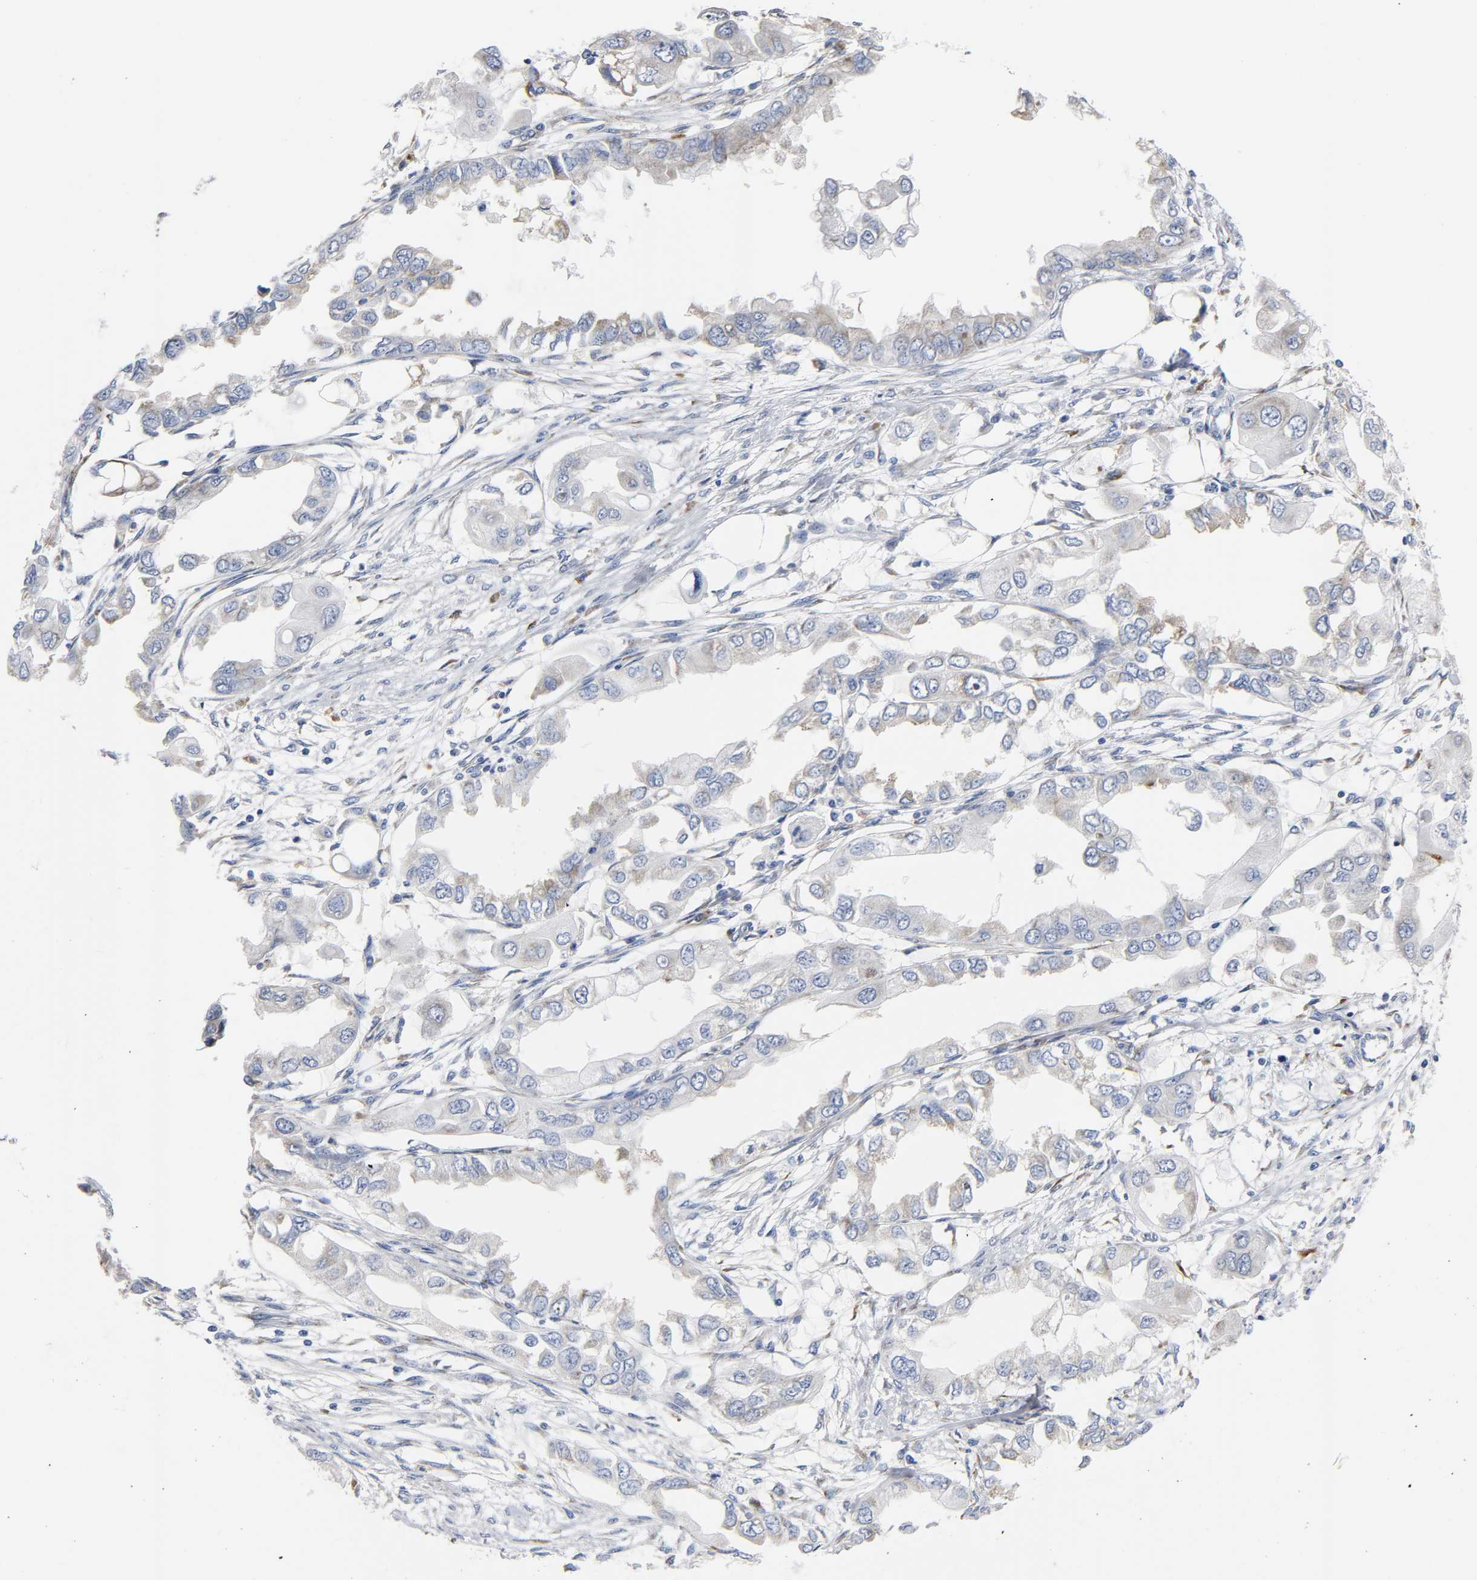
{"staining": {"intensity": "weak", "quantity": "25%-75%", "location": "cytoplasmic/membranous"}, "tissue": "endometrial cancer", "cell_type": "Tumor cells", "image_type": "cancer", "snomed": [{"axis": "morphology", "description": "Adenocarcinoma, NOS"}, {"axis": "topography", "description": "Endometrium"}], "caption": "Immunohistochemical staining of endometrial adenocarcinoma demonstrates low levels of weak cytoplasmic/membranous staining in approximately 25%-75% of tumor cells. (DAB (3,3'-diaminobenzidine) = brown stain, brightfield microscopy at high magnification).", "gene": "REL", "patient": {"sex": "female", "age": 67}}